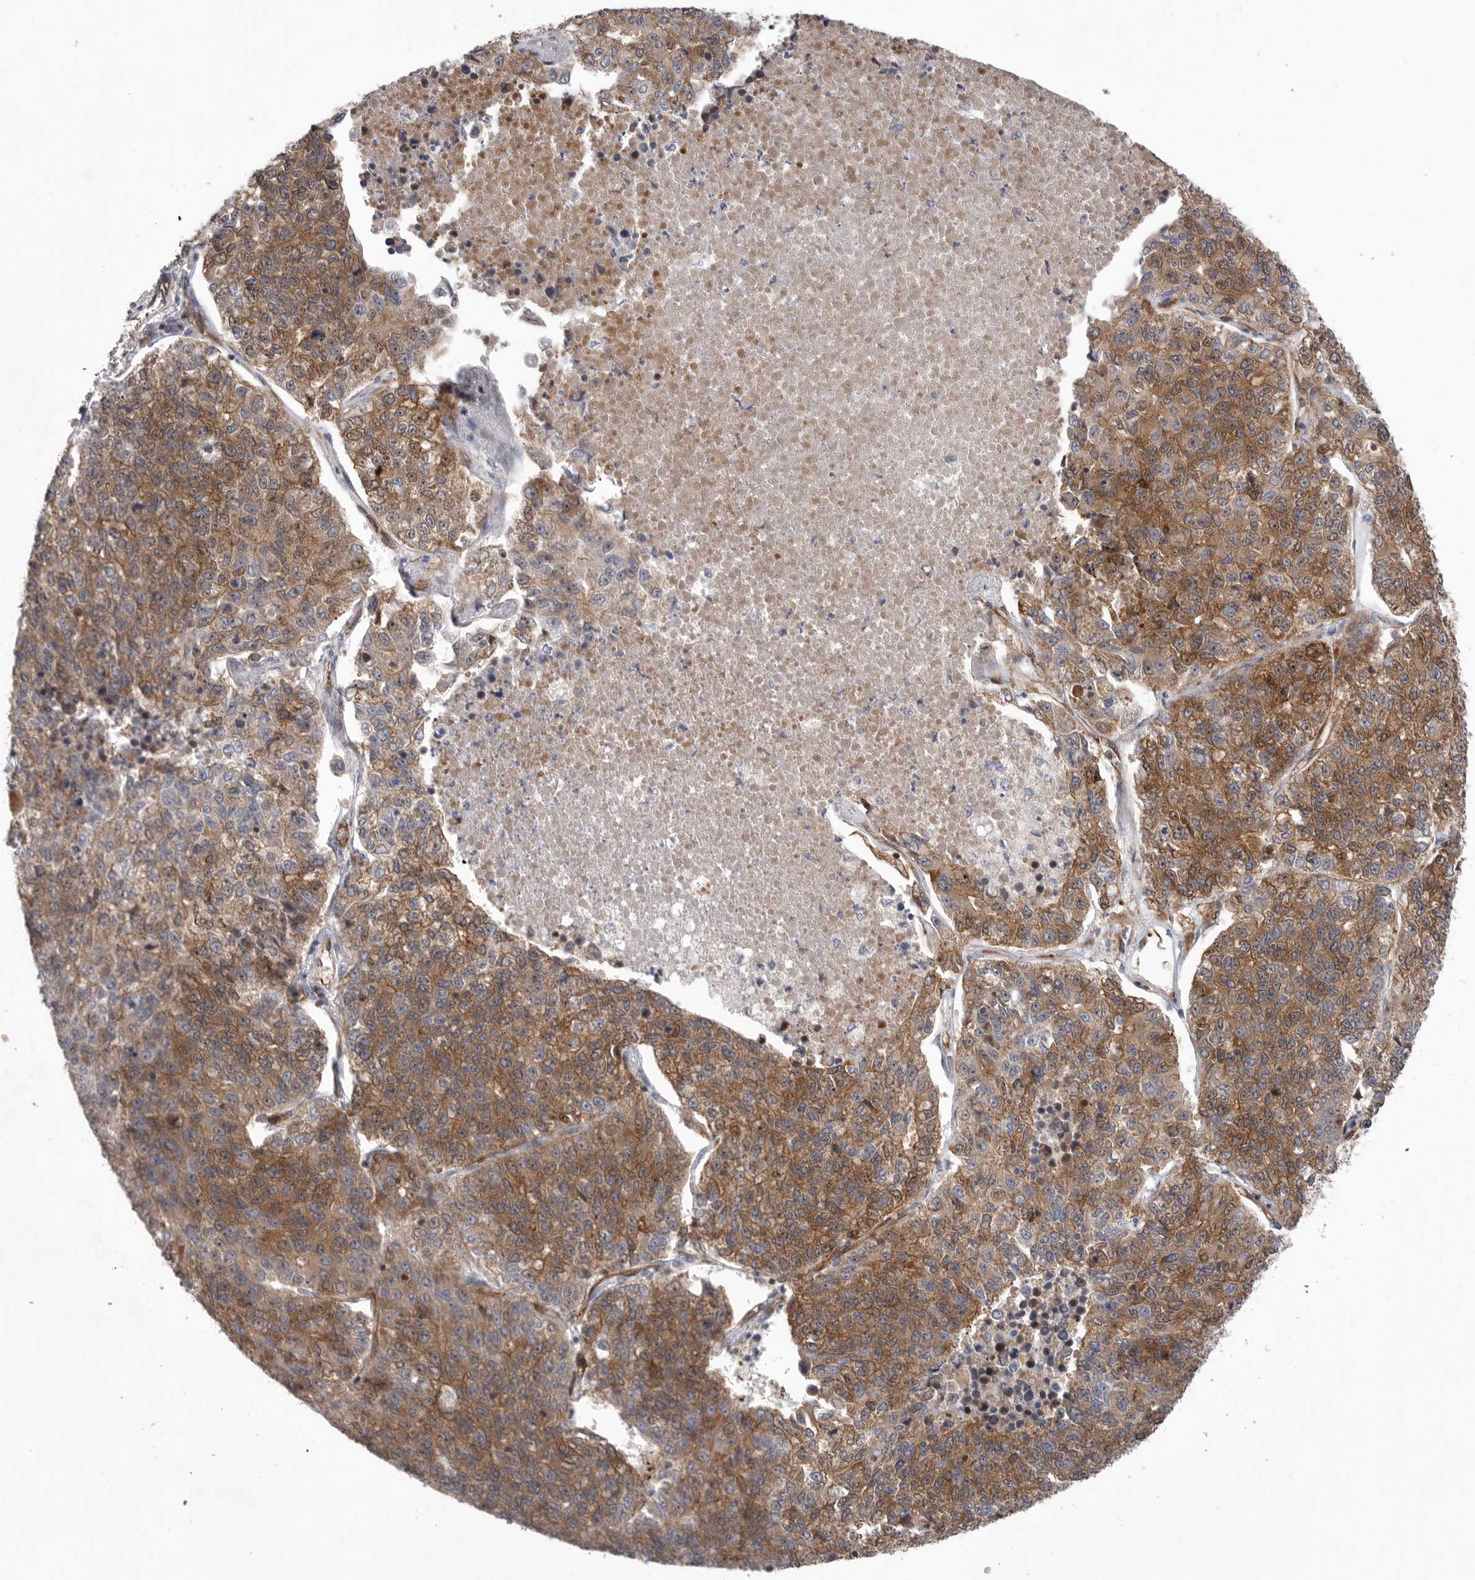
{"staining": {"intensity": "strong", "quantity": ">75%", "location": "cytoplasmic/membranous"}, "tissue": "lung cancer", "cell_type": "Tumor cells", "image_type": "cancer", "snomed": [{"axis": "morphology", "description": "Adenocarcinoma, NOS"}, {"axis": "topography", "description": "Lung"}], "caption": "Brown immunohistochemical staining in human lung cancer demonstrates strong cytoplasmic/membranous staining in about >75% of tumor cells.", "gene": "PRKCH", "patient": {"sex": "male", "age": 49}}